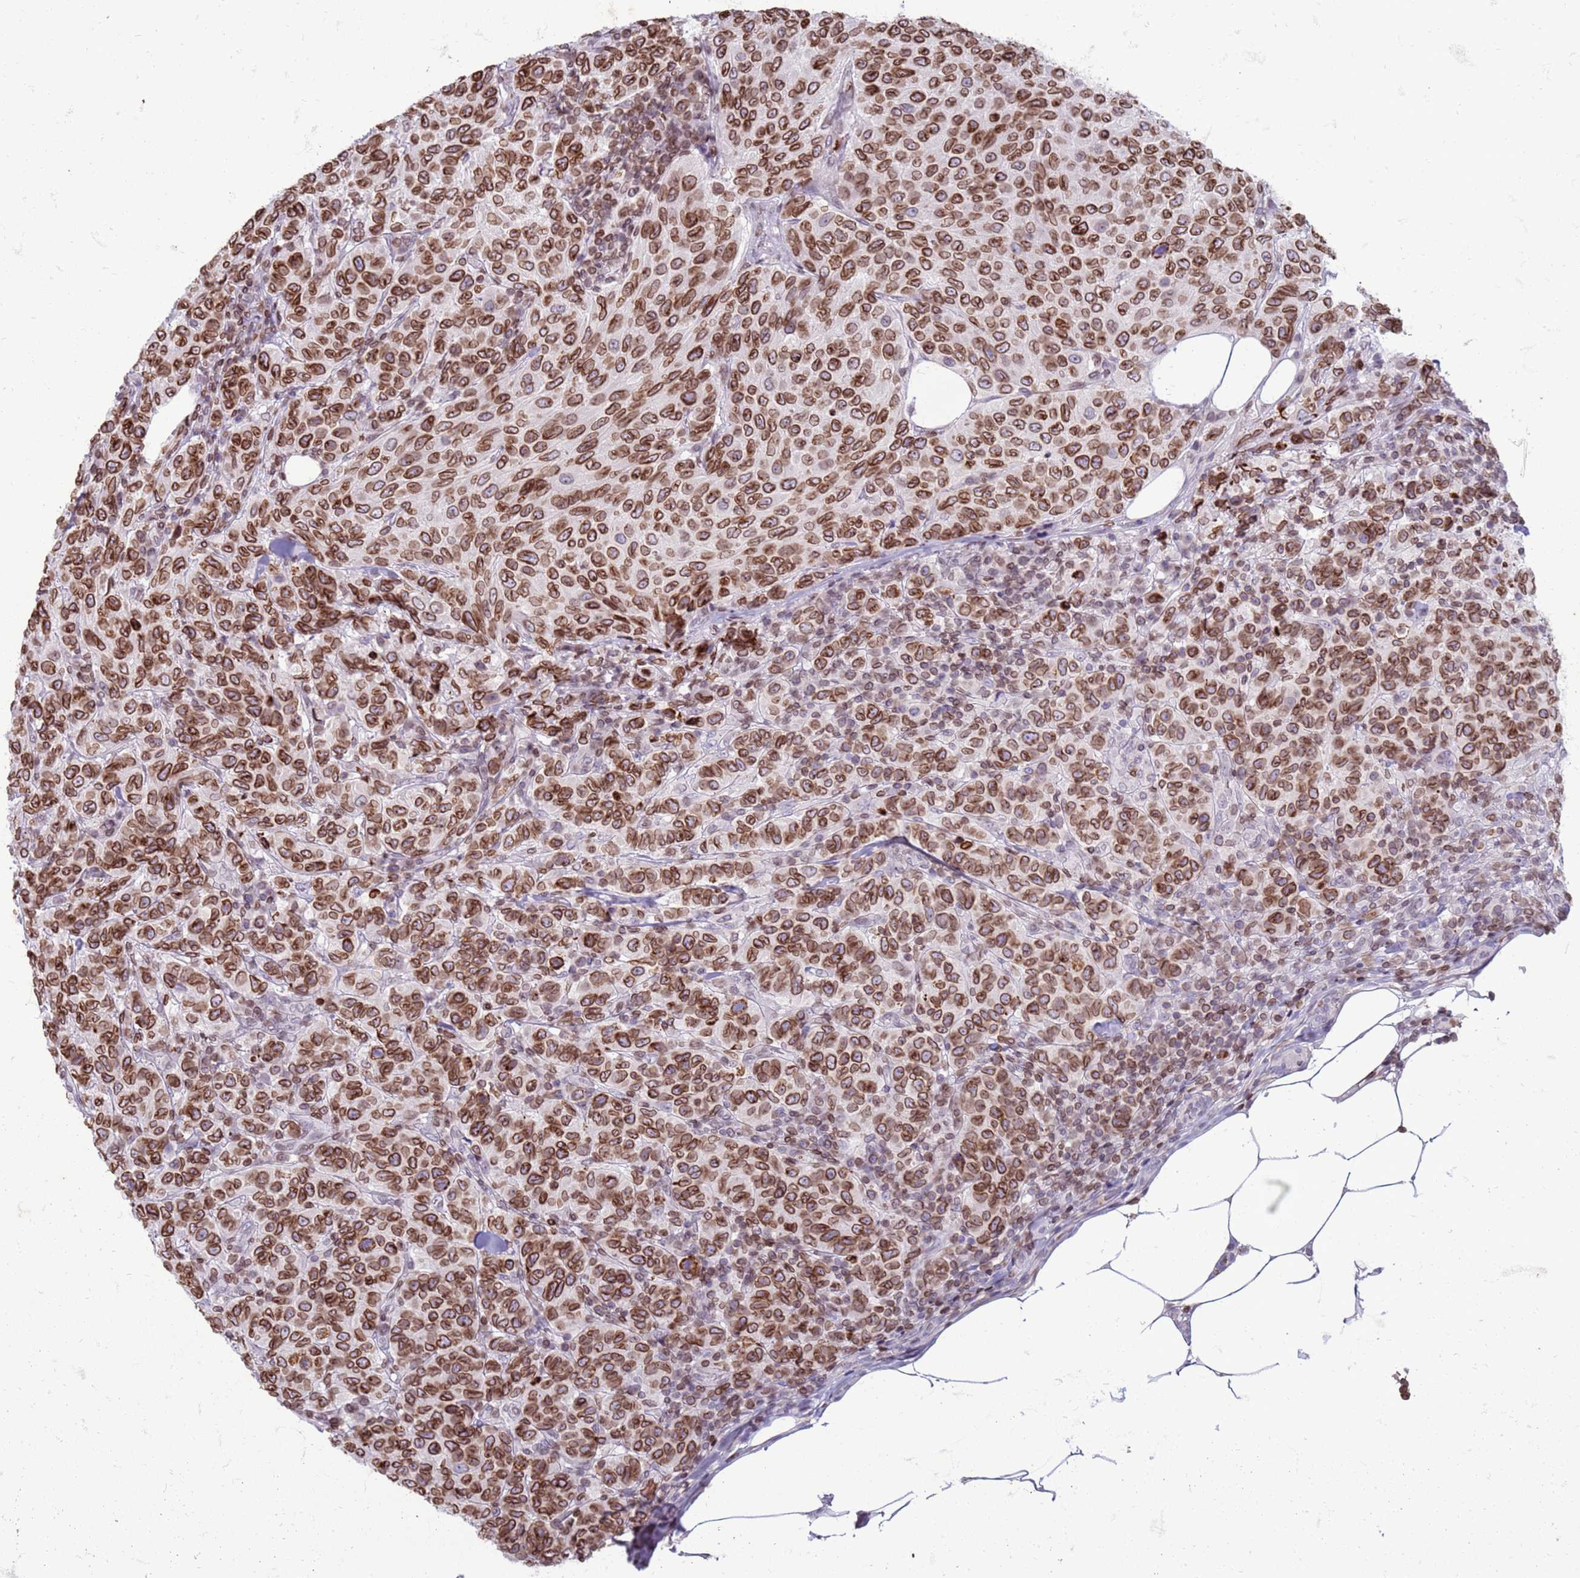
{"staining": {"intensity": "strong", "quantity": ">75%", "location": "cytoplasmic/membranous,nuclear"}, "tissue": "breast cancer", "cell_type": "Tumor cells", "image_type": "cancer", "snomed": [{"axis": "morphology", "description": "Duct carcinoma"}, {"axis": "topography", "description": "Breast"}], "caption": "There is high levels of strong cytoplasmic/membranous and nuclear staining in tumor cells of breast infiltrating ductal carcinoma, as demonstrated by immunohistochemical staining (brown color).", "gene": "METTL25B", "patient": {"sex": "female", "age": 55}}